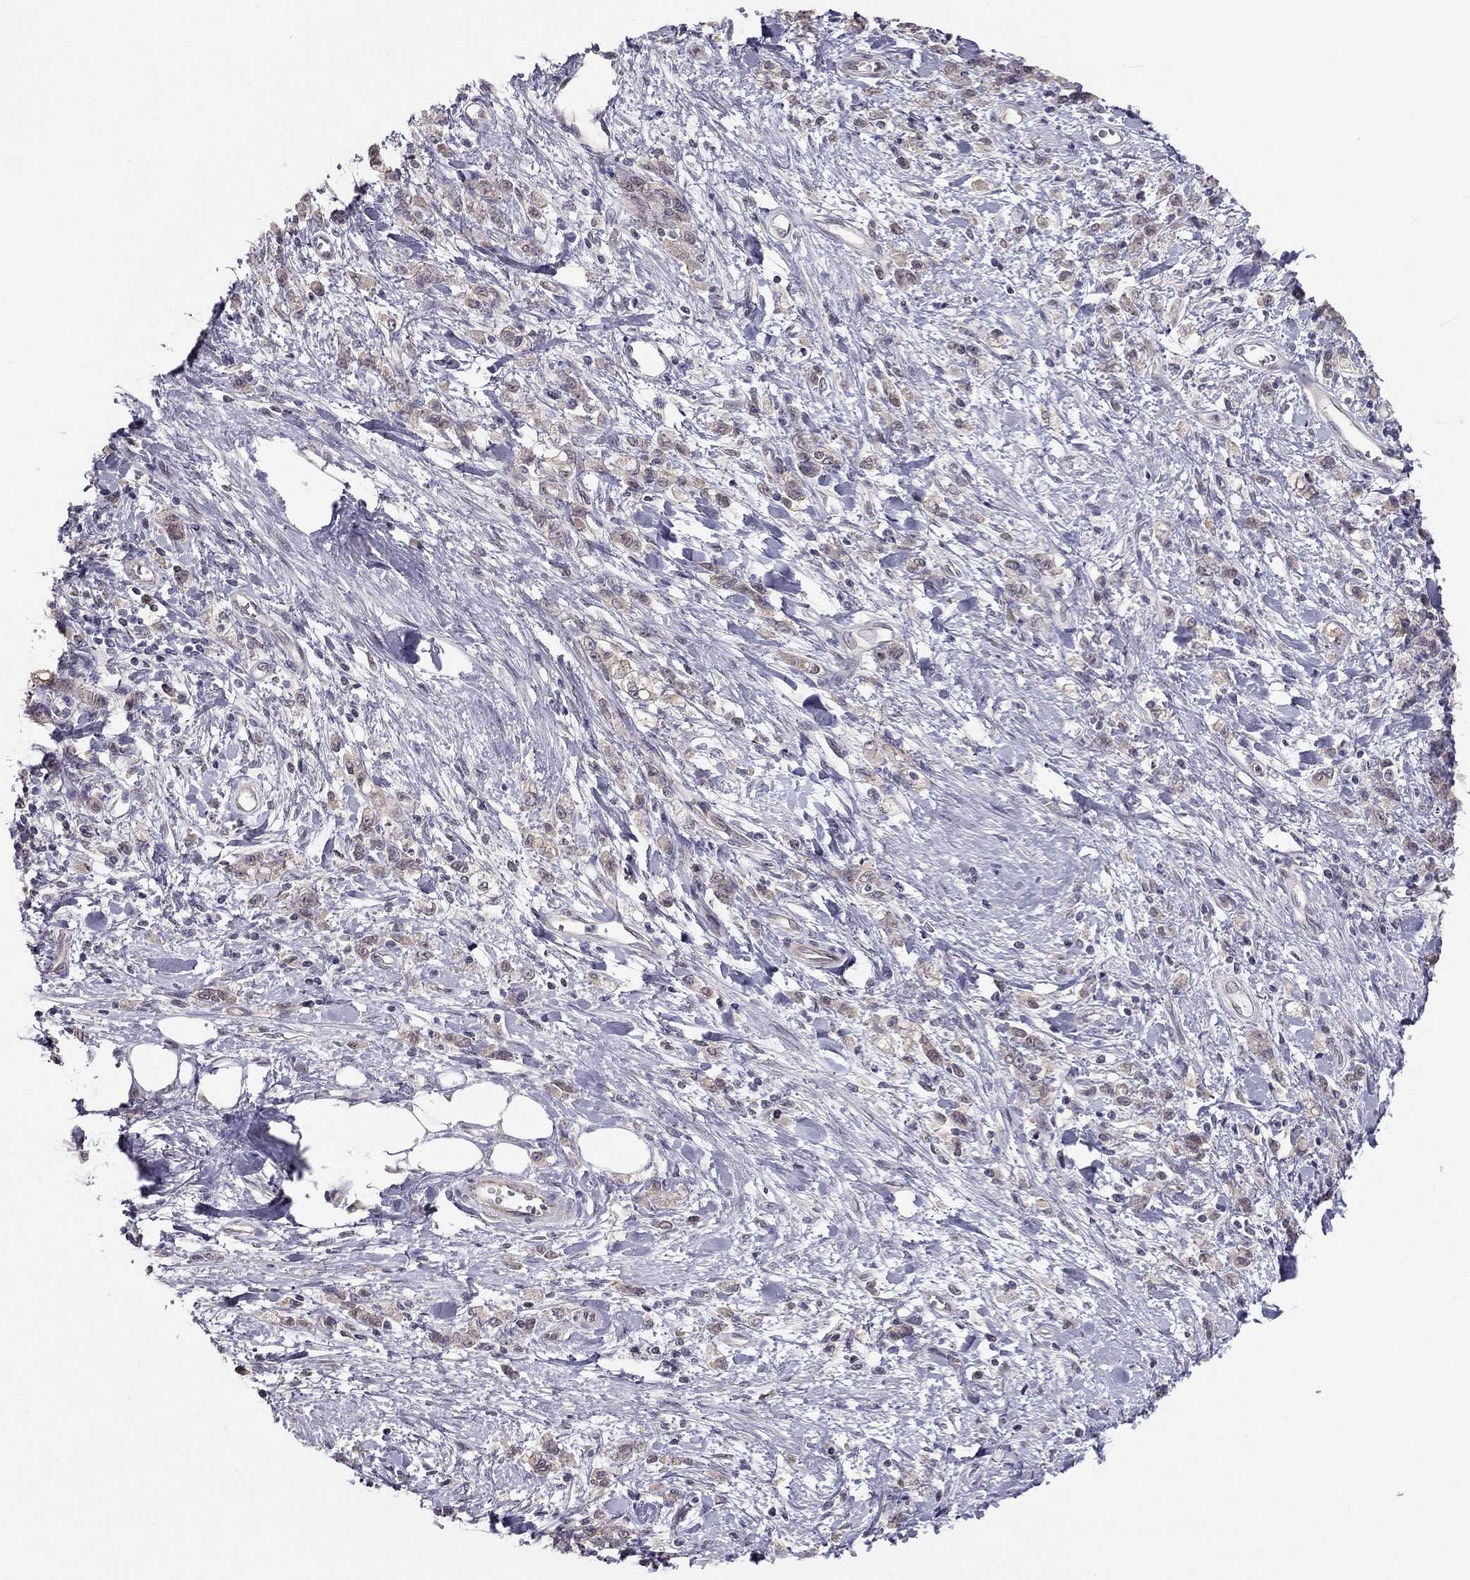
{"staining": {"intensity": "weak", "quantity": "25%-75%", "location": "cytoplasmic/membranous"}, "tissue": "stomach cancer", "cell_type": "Tumor cells", "image_type": "cancer", "snomed": [{"axis": "morphology", "description": "Adenocarcinoma, NOS"}, {"axis": "topography", "description": "Stomach"}], "caption": "Immunohistochemistry (IHC) micrograph of human stomach adenocarcinoma stained for a protein (brown), which demonstrates low levels of weak cytoplasmic/membranous positivity in approximately 25%-75% of tumor cells.", "gene": "HSF2BP", "patient": {"sex": "male", "age": 77}}